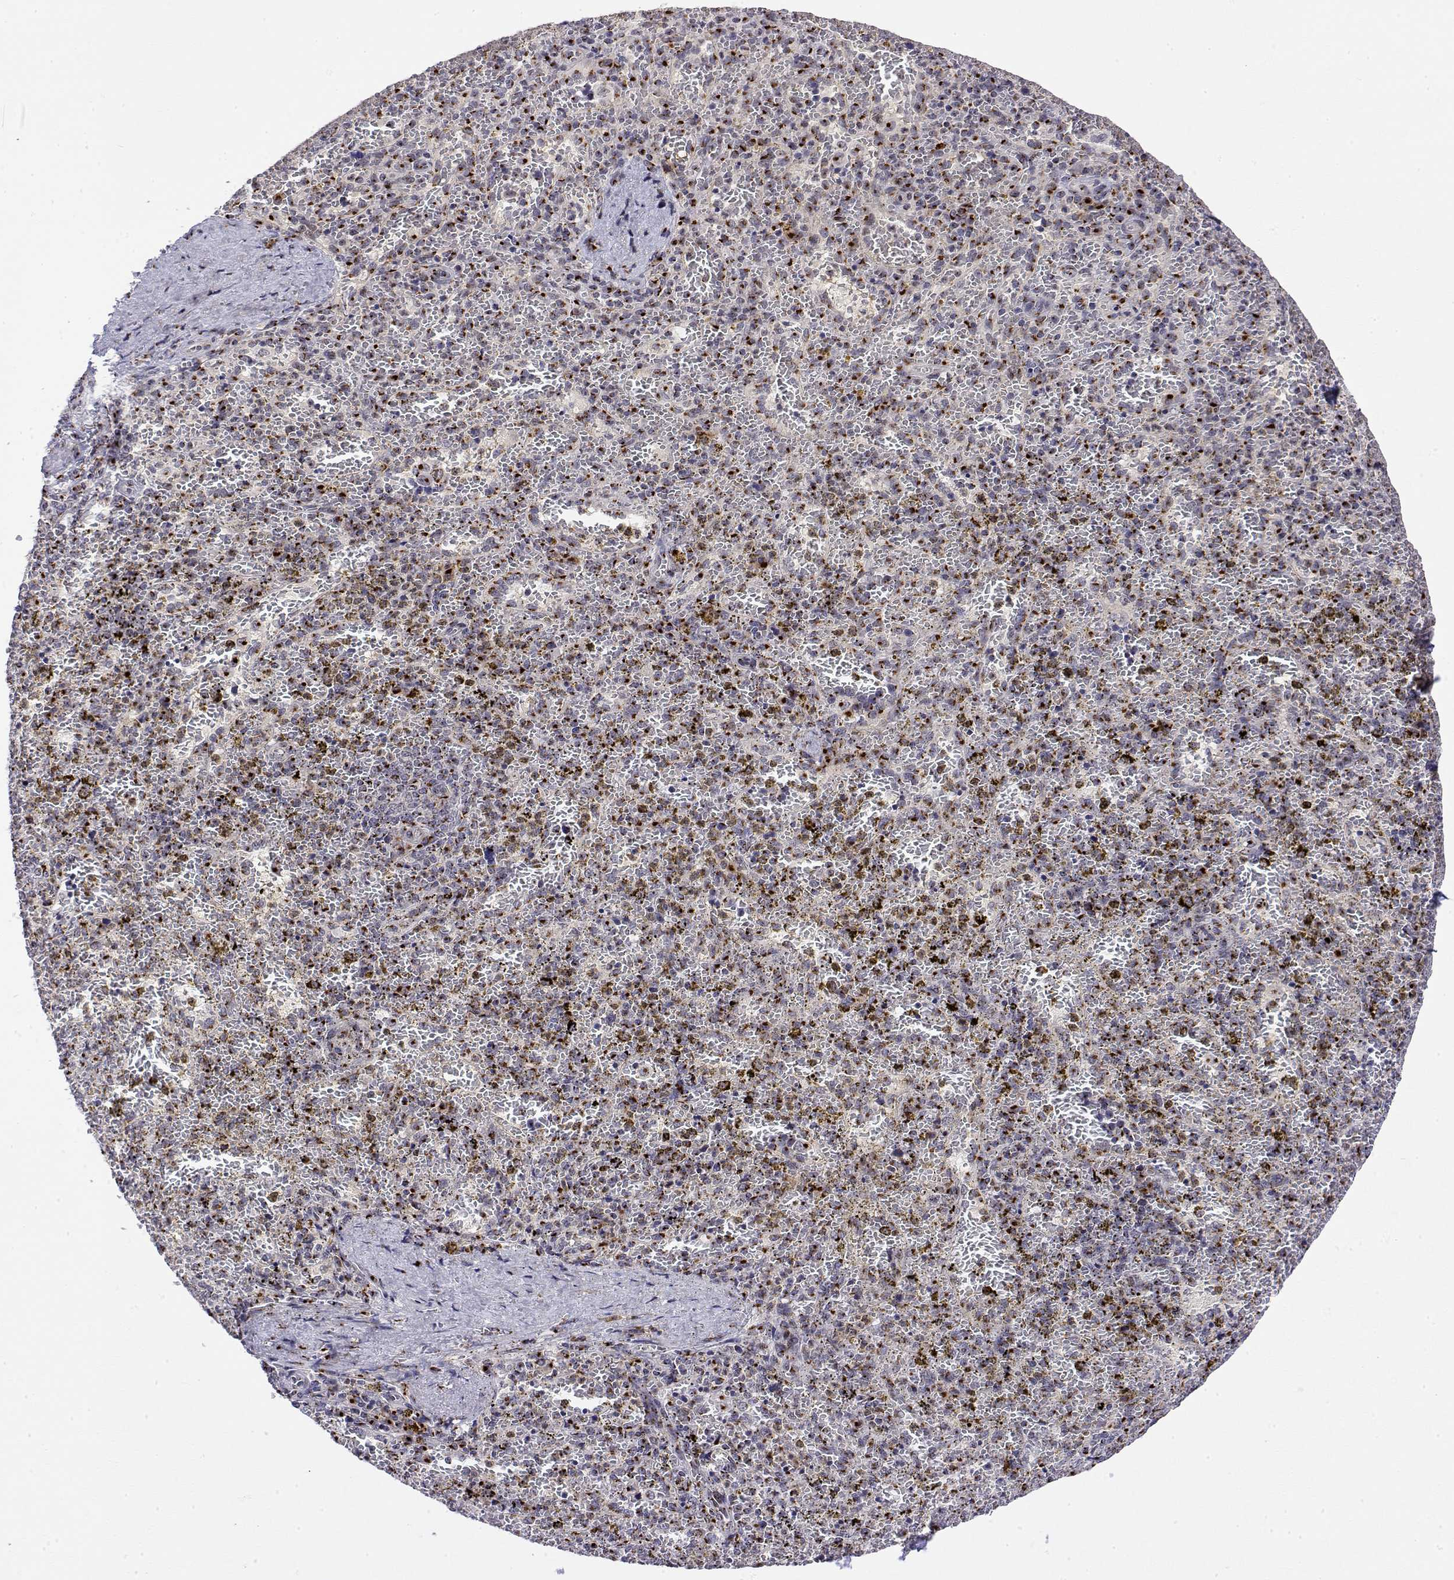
{"staining": {"intensity": "strong", "quantity": "<25%", "location": "cytoplasmic/membranous"}, "tissue": "spleen", "cell_type": "Cells in red pulp", "image_type": "normal", "snomed": [{"axis": "morphology", "description": "Normal tissue, NOS"}, {"axis": "topography", "description": "Spleen"}], "caption": "Strong cytoplasmic/membranous positivity for a protein is present in about <25% of cells in red pulp of normal spleen using immunohistochemistry.", "gene": "YIPF3", "patient": {"sex": "female", "age": 50}}